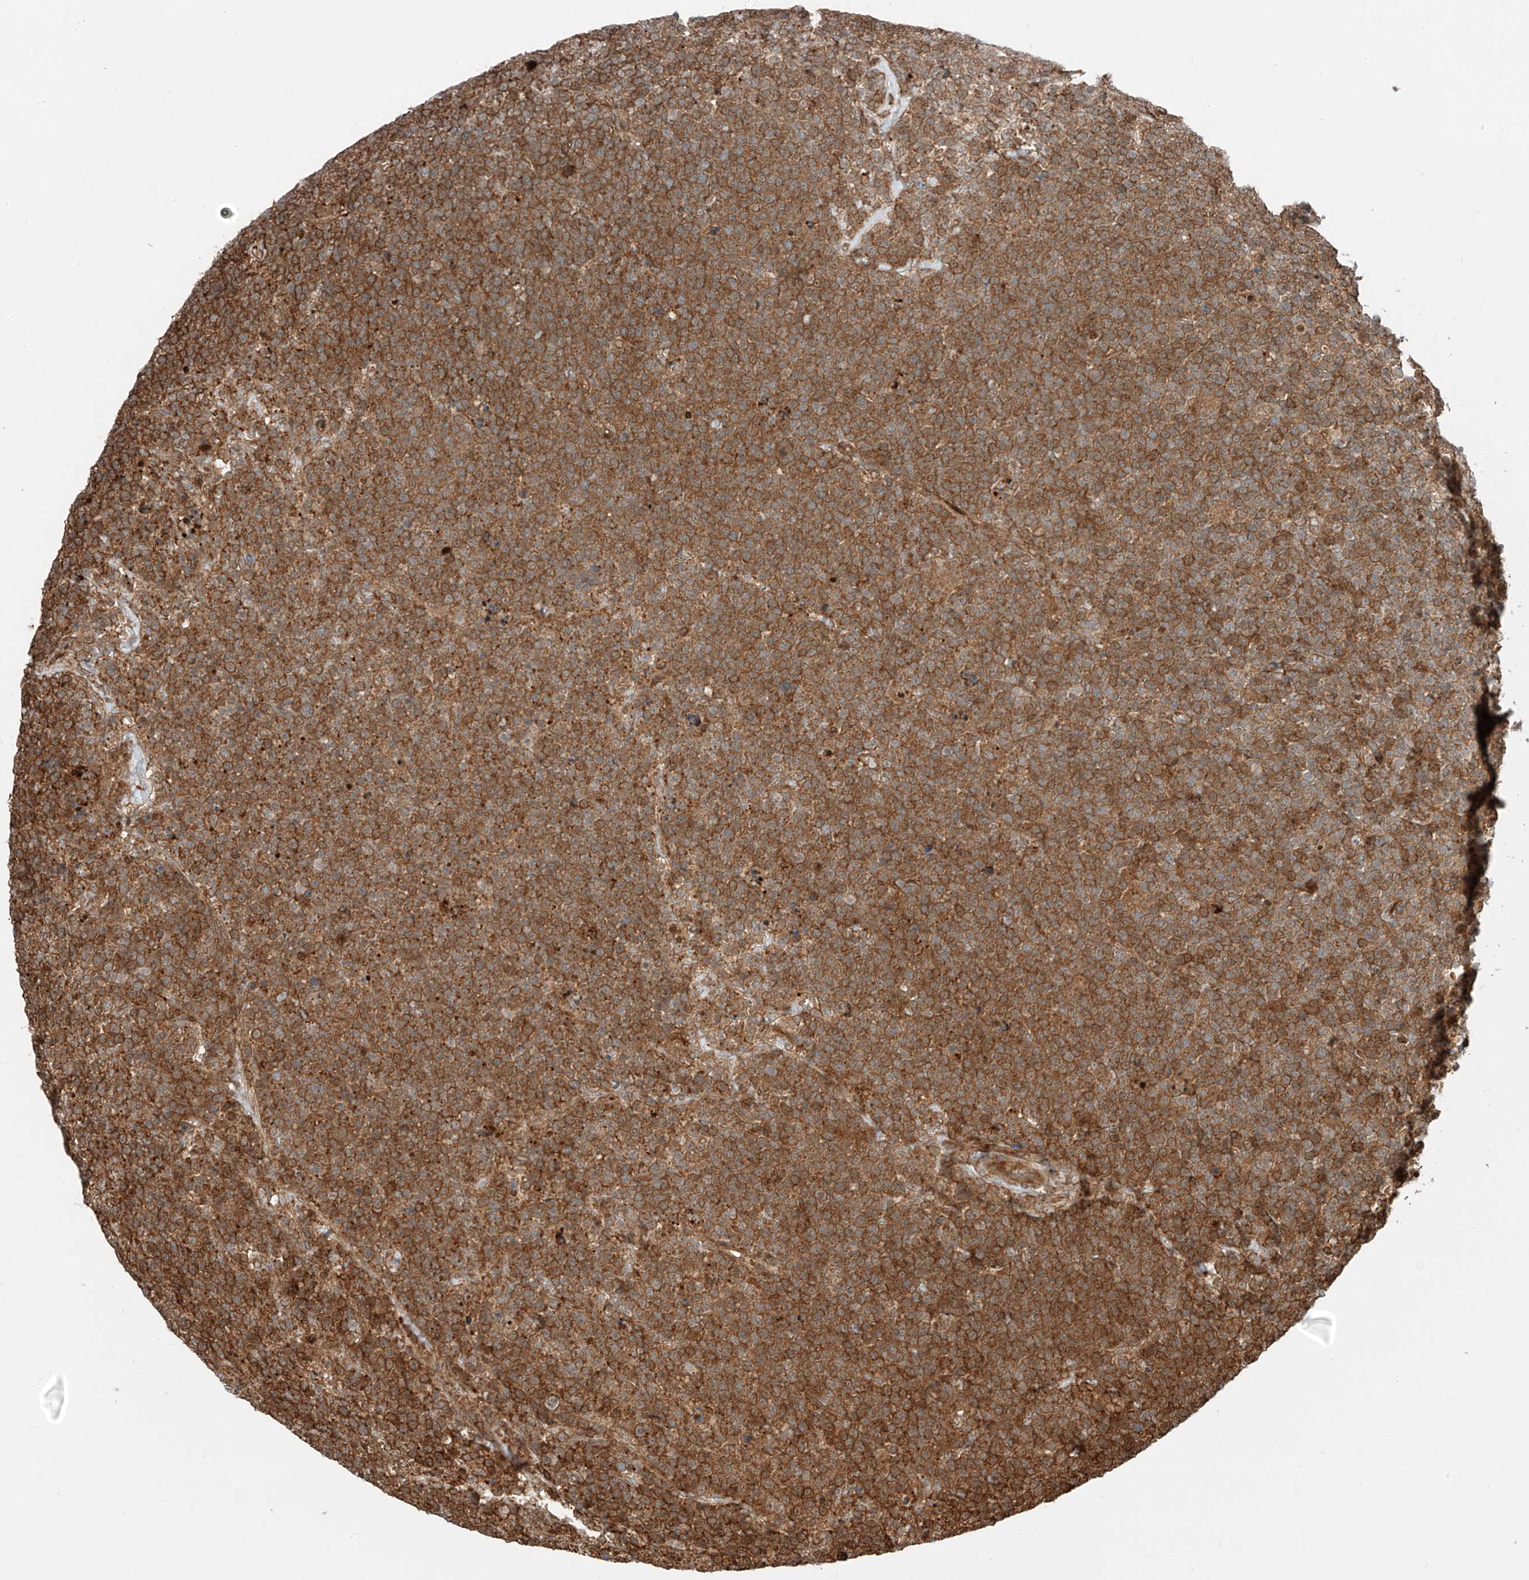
{"staining": {"intensity": "strong", "quantity": ">75%", "location": "cytoplasmic/membranous"}, "tissue": "lymphoma", "cell_type": "Tumor cells", "image_type": "cancer", "snomed": [{"axis": "morphology", "description": "Malignant lymphoma, non-Hodgkin's type, High grade"}, {"axis": "topography", "description": "Lymph node"}], "caption": "Human malignant lymphoma, non-Hodgkin's type (high-grade) stained with a protein marker demonstrates strong staining in tumor cells.", "gene": "USP48", "patient": {"sex": "male", "age": 61}}